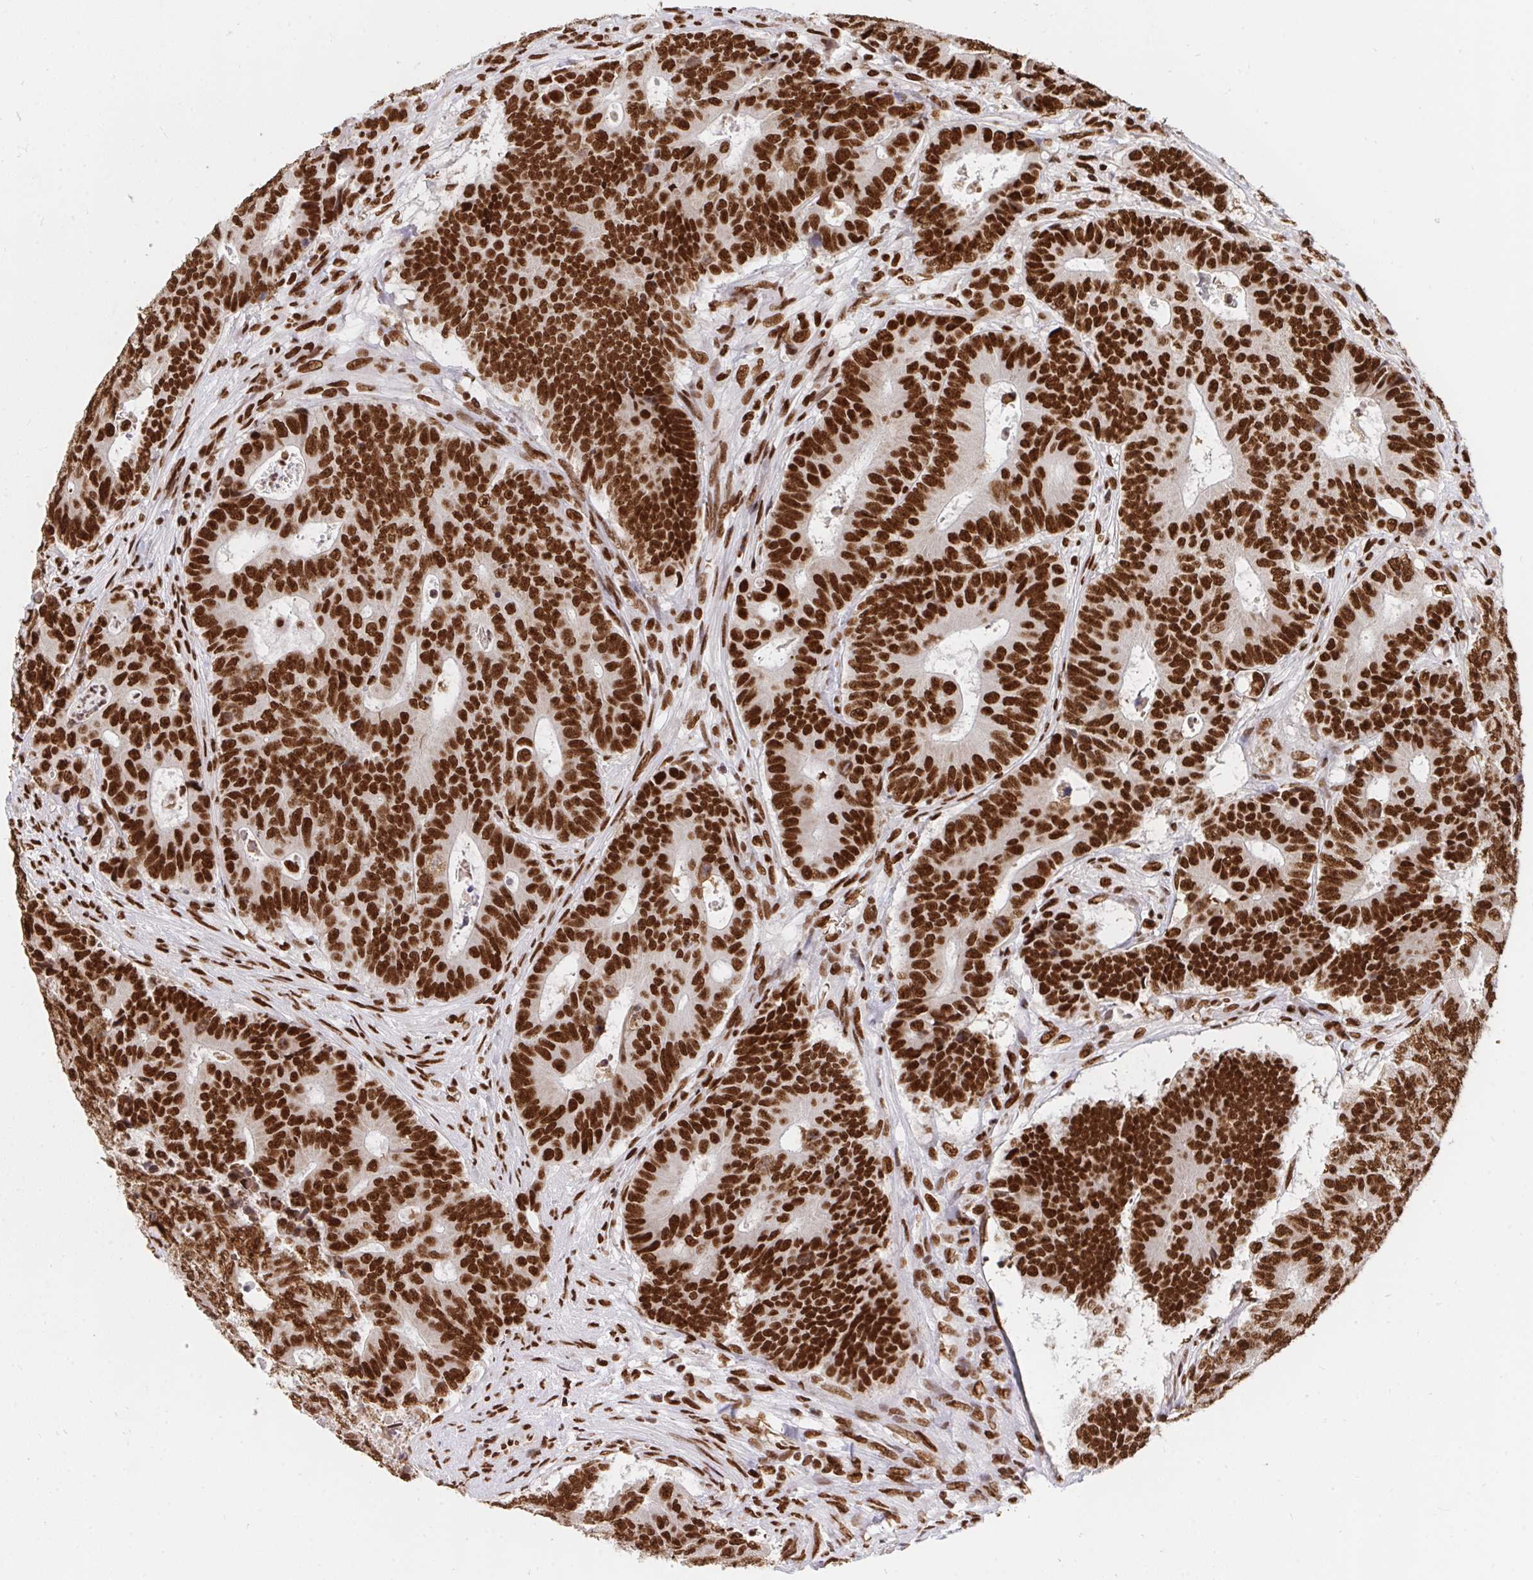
{"staining": {"intensity": "strong", "quantity": ">75%", "location": "nuclear"}, "tissue": "colorectal cancer", "cell_type": "Tumor cells", "image_type": "cancer", "snomed": [{"axis": "morphology", "description": "Adenocarcinoma, NOS"}, {"axis": "topography", "description": "Colon"}], "caption": "A brown stain highlights strong nuclear expression of a protein in adenocarcinoma (colorectal) tumor cells. Nuclei are stained in blue.", "gene": "HNRNPL", "patient": {"sex": "female", "age": 48}}